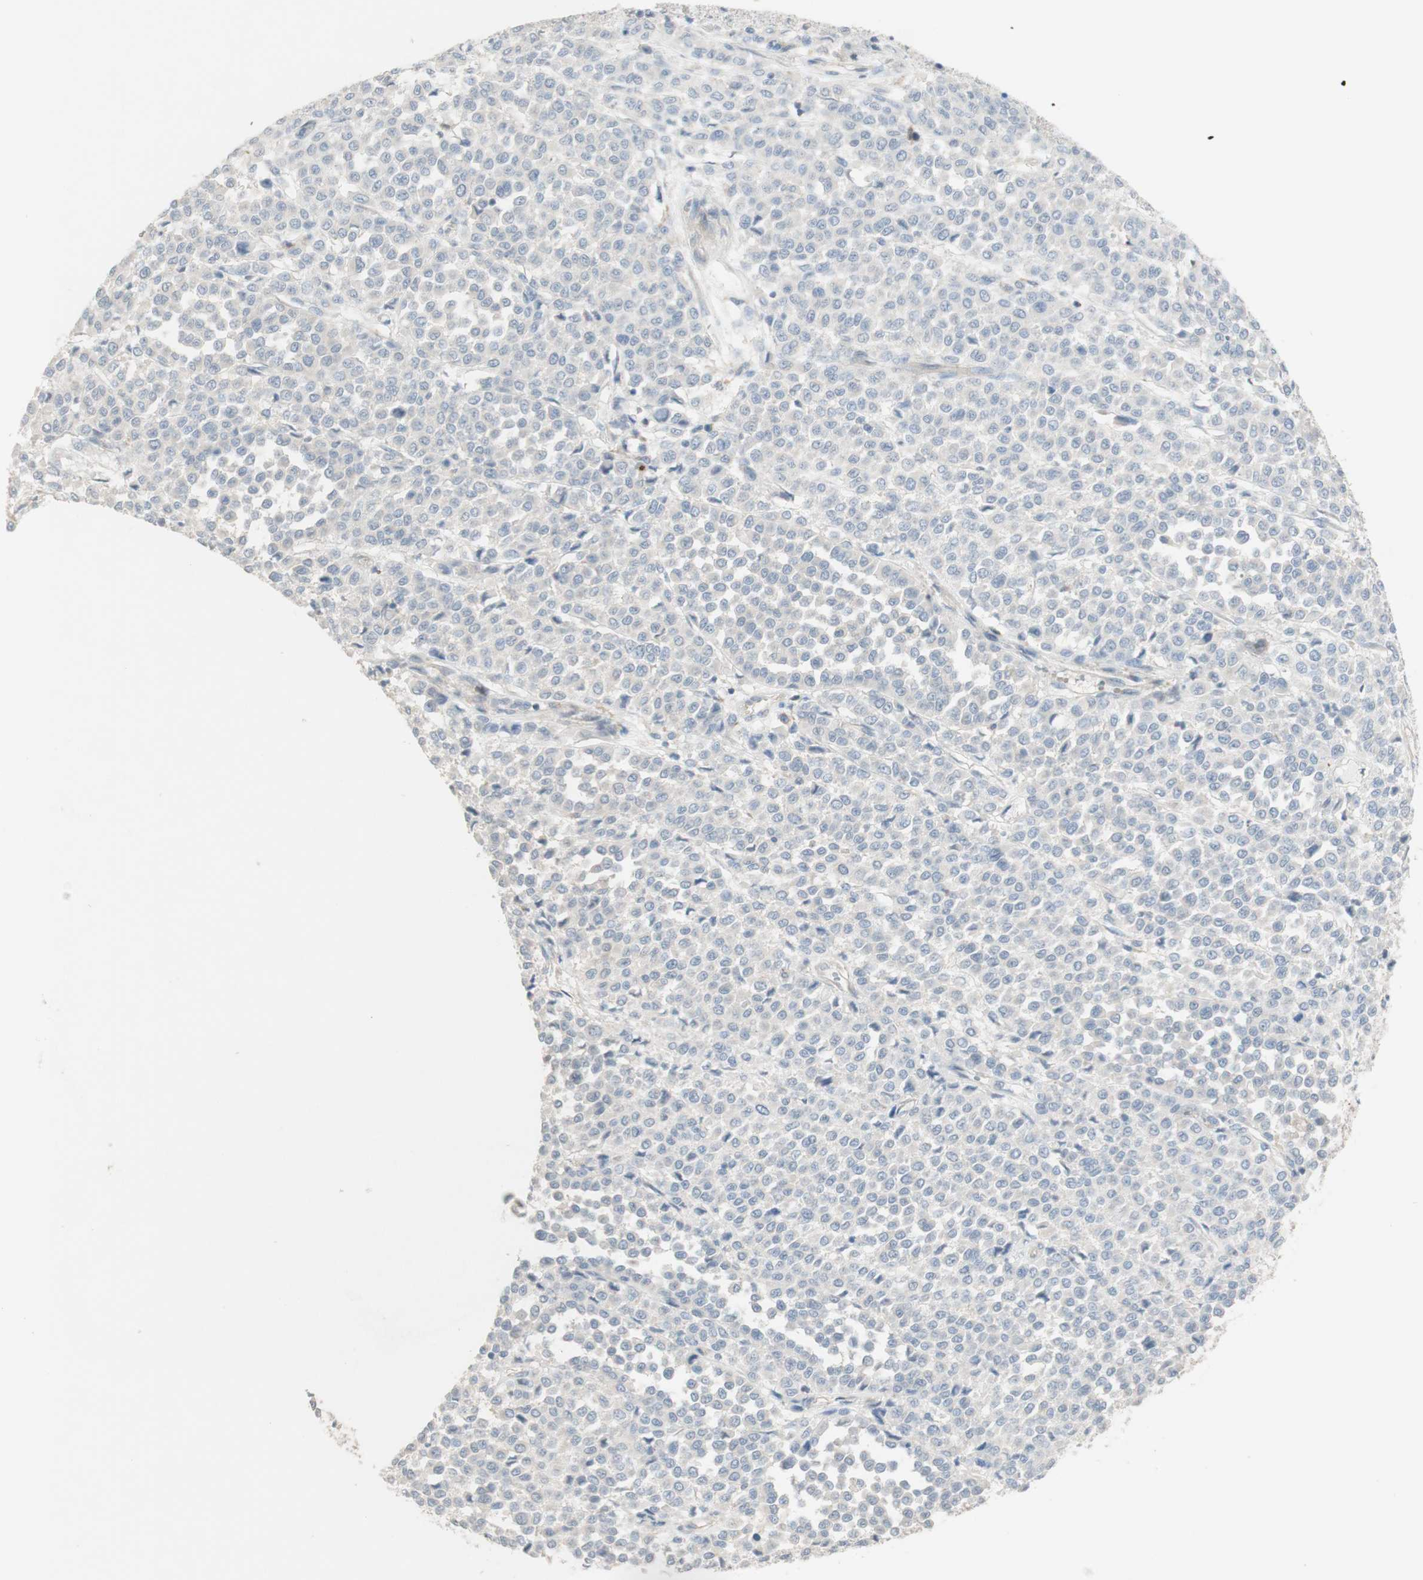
{"staining": {"intensity": "negative", "quantity": "none", "location": "none"}, "tissue": "melanoma", "cell_type": "Tumor cells", "image_type": "cancer", "snomed": [{"axis": "morphology", "description": "Malignant melanoma, Metastatic site"}, {"axis": "topography", "description": "Pancreas"}], "caption": "IHC micrograph of neoplastic tissue: malignant melanoma (metastatic site) stained with DAB exhibits no significant protein positivity in tumor cells.", "gene": "MANEA", "patient": {"sex": "female", "age": 30}}